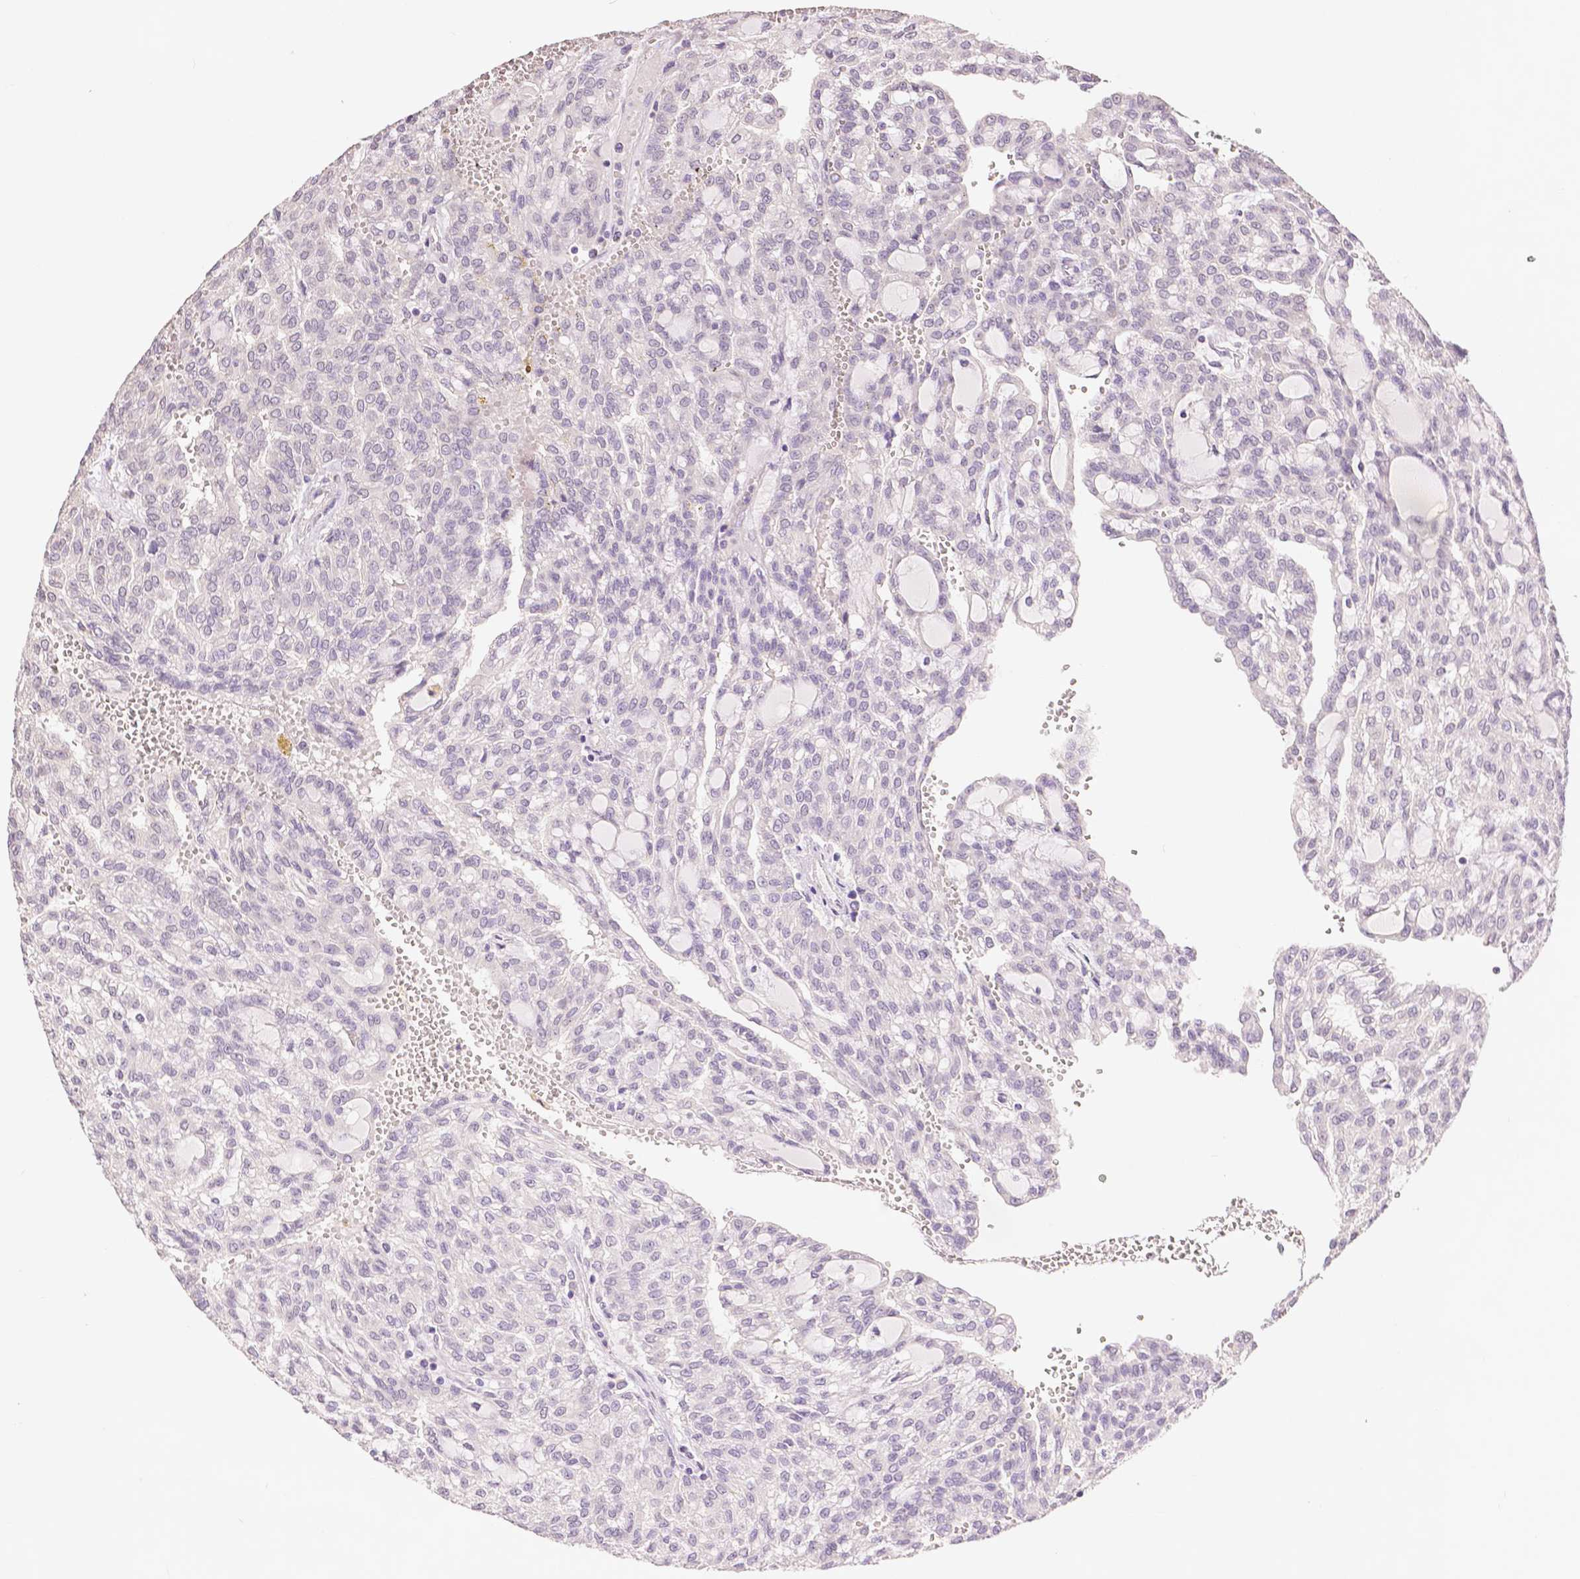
{"staining": {"intensity": "negative", "quantity": "none", "location": "none"}, "tissue": "renal cancer", "cell_type": "Tumor cells", "image_type": "cancer", "snomed": [{"axis": "morphology", "description": "Adenocarcinoma, NOS"}, {"axis": "topography", "description": "Kidney"}], "caption": "Immunohistochemistry (IHC) of human renal cancer (adenocarcinoma) displays no positivity in tumor cells.", "gene": "TGM1", "patient": {"sex": "male", "age": 63}}